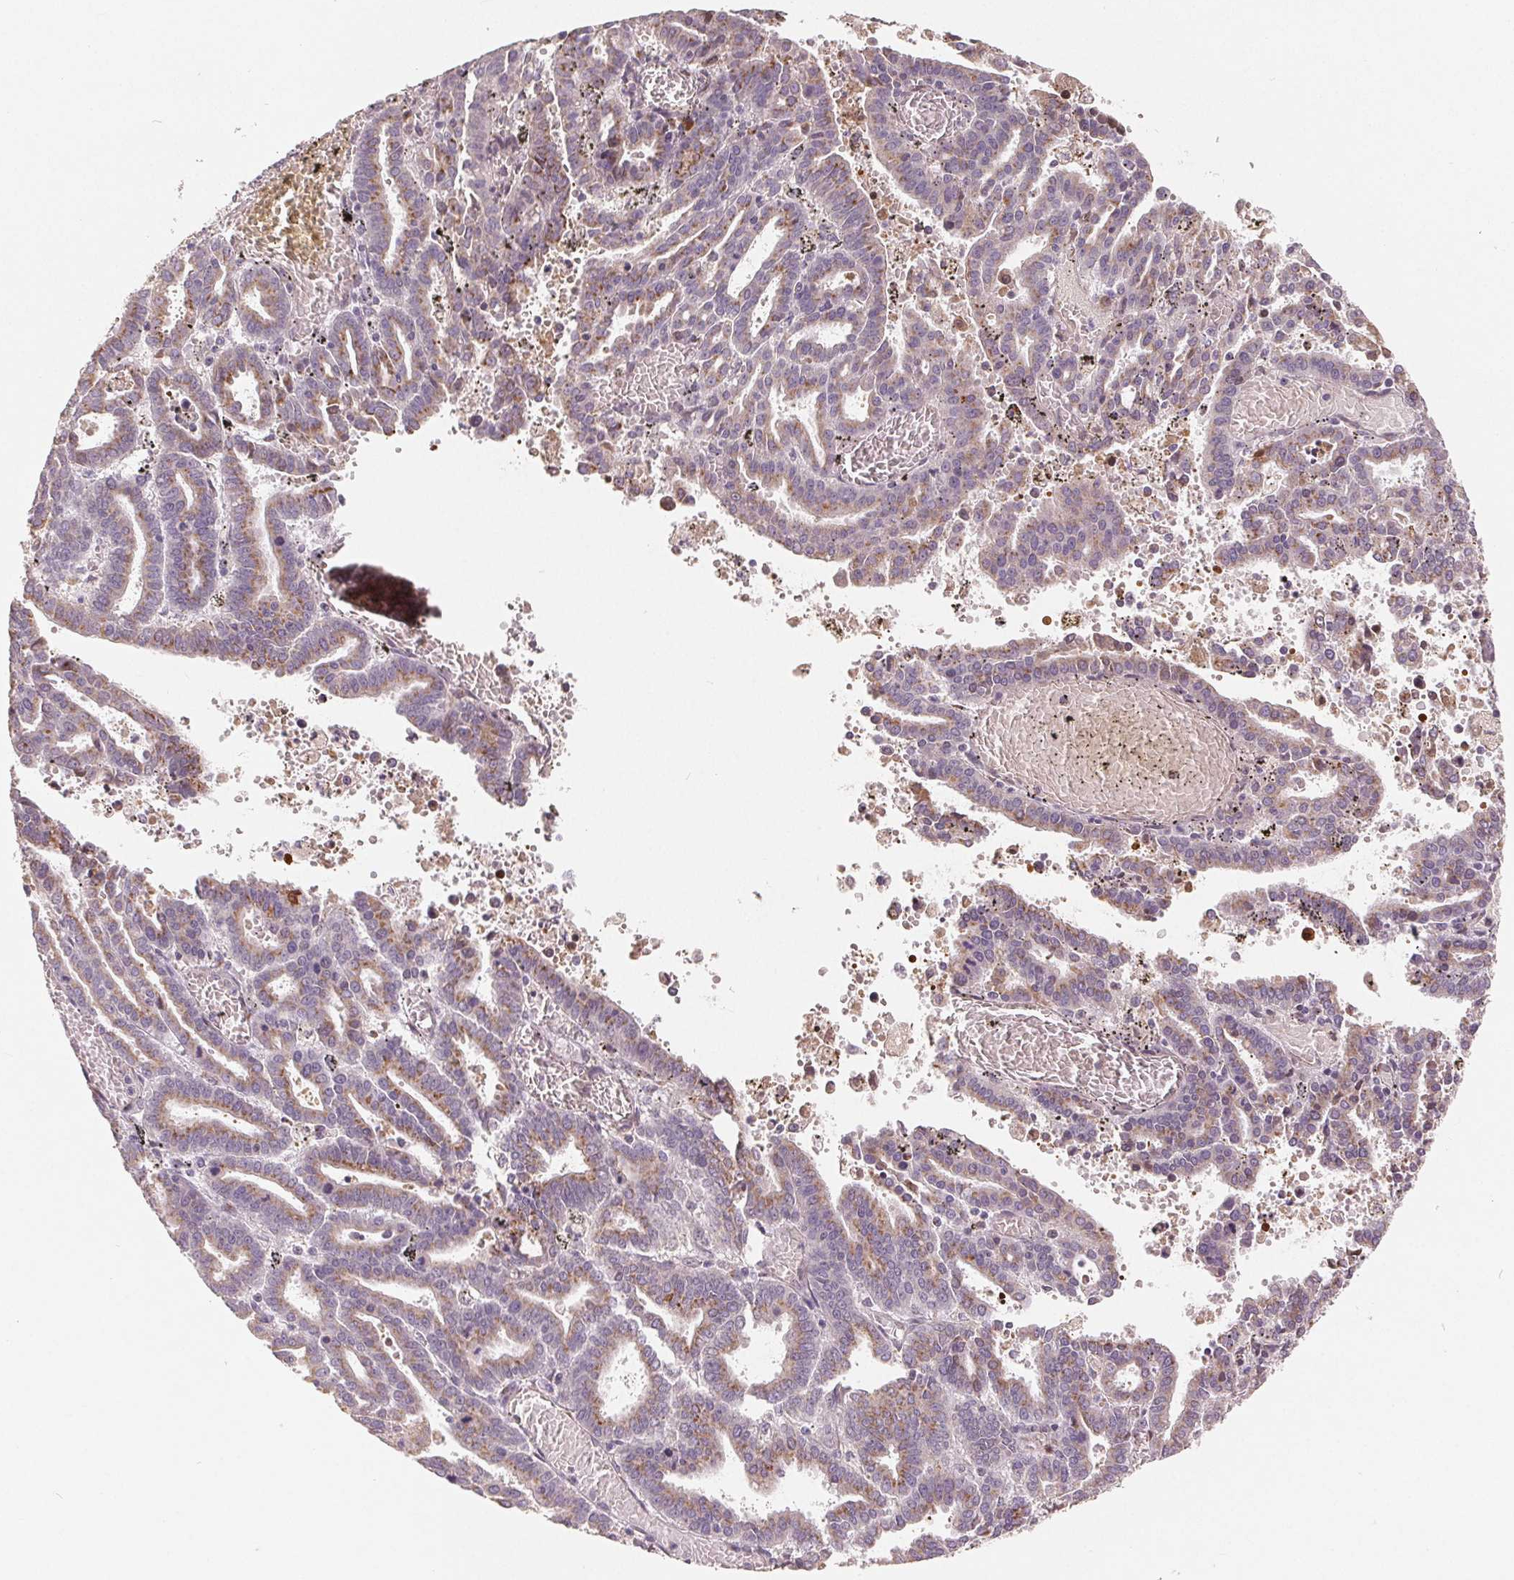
{"staining": {"intensity": "weak", "quantity": "25%-75%", "location": "cytoplasmic/membranous"}, "tissue": "endometrial cancer", "cell_type": "Tumor cells", "image_type": "cancer", "snomed": [{"axis": "morphology", "description": "Adenocarcinoma, NOS"}, {"axis": "topography", "description": "Uterus"}], "caption": "Immunohistochemistry image of human adenocarcinoma (endometrial) stained for a protein (brown), which exhibits low levels of weak cytoplasmic/membranous positivity in approximately 25%-75% of tumor cells.", "gene": "TMSB15B", "patient": {"sex": "female", "age": 83}}